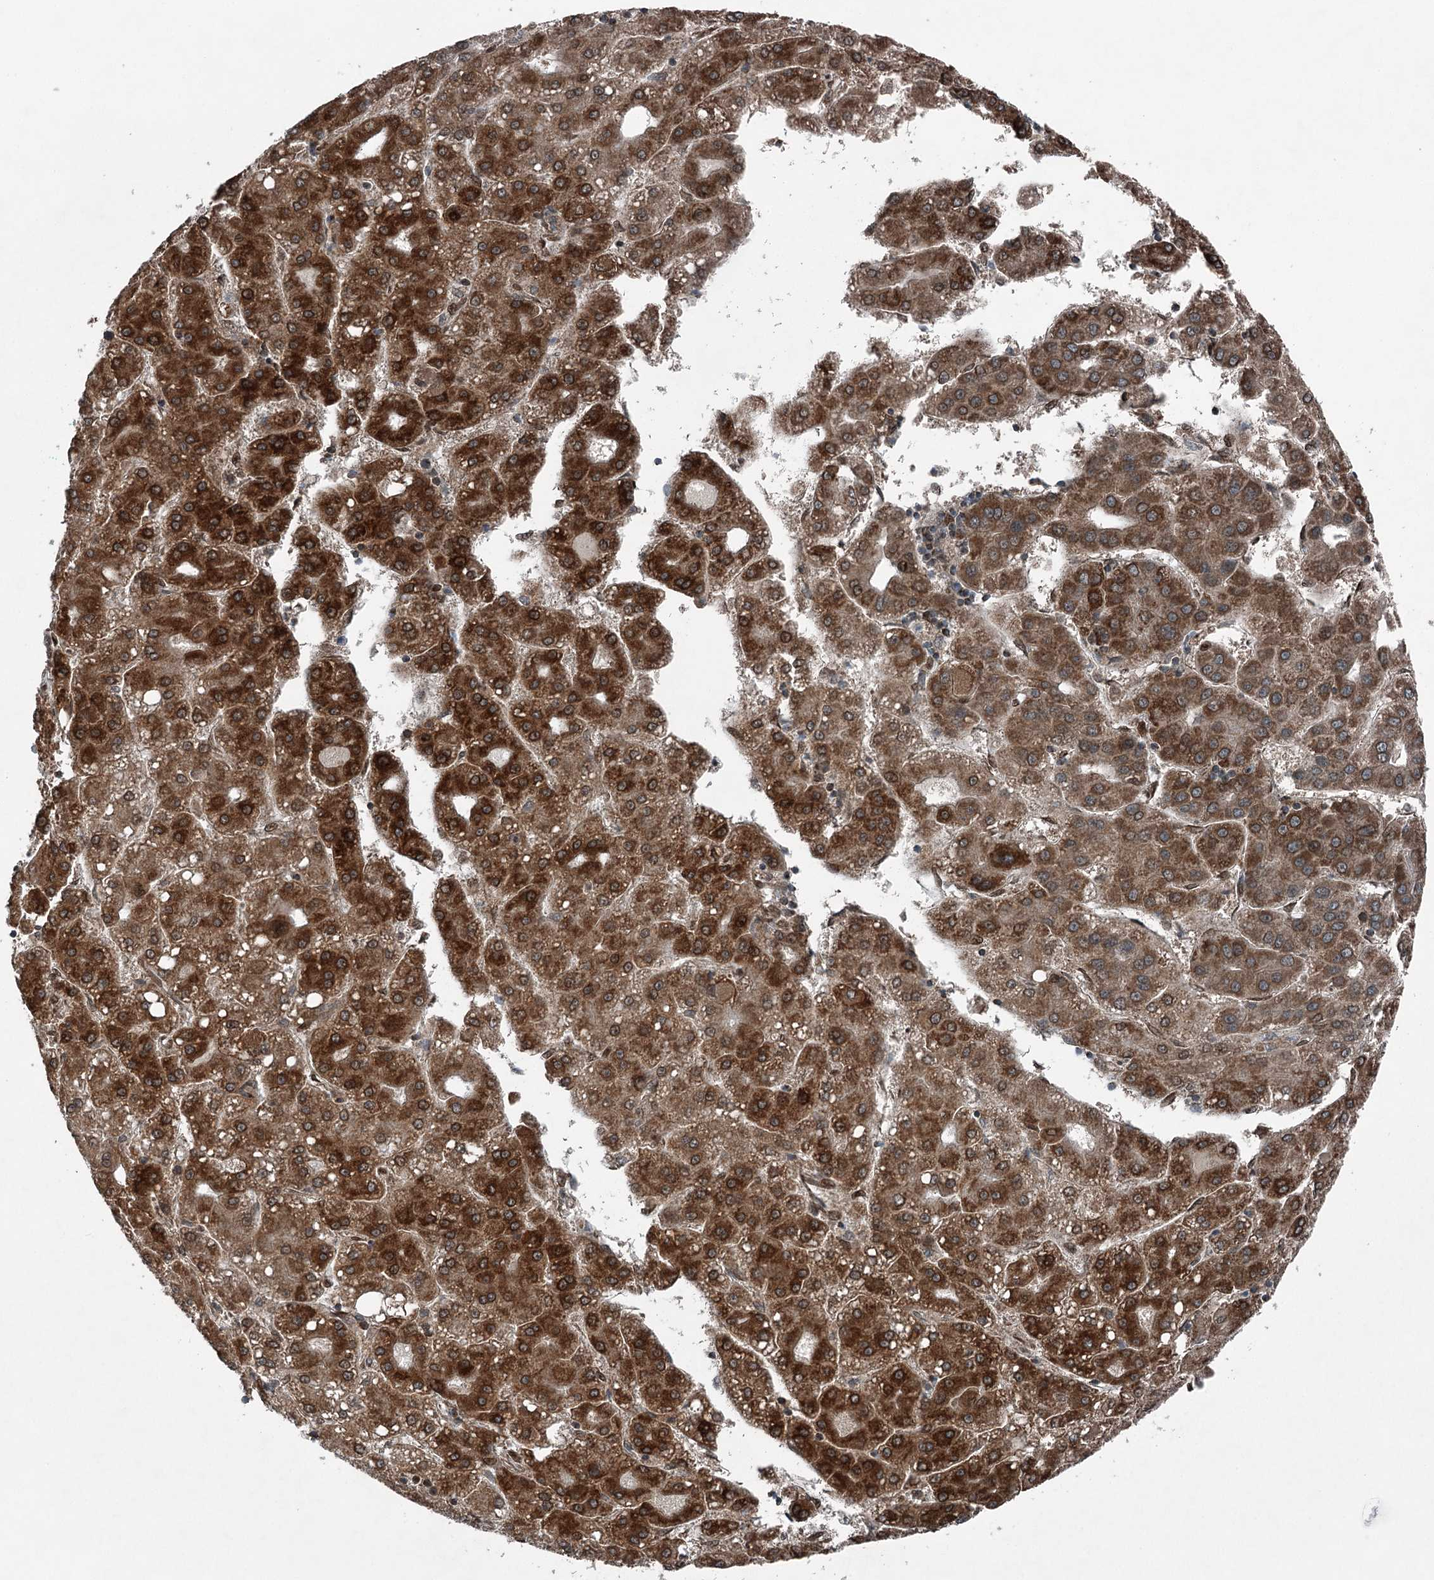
{"staining": {"intensity": "strong", "quantity": ">75%", "location": "cytoplasmic/membranous"}, "tissue": "liver cancer", "cell_type": "Tumor cells", "image_type": "cancer", "snomed": [{"axis": "morphology", "description": "Carcinoma, Hepatocellular, NOS"}, {"axis": "topography", "description": "Liver"}], "caption": "The micrograph exhibits immunohistochemical staining of liver cancer. There is strong cytoplasmic/membranous positivity is seen in about >75% of tumor cells. Using DAB (3,3'-diaminobenzidine) (brown) and hematoxylin (blue) stains, captured at high magnification using brightfield microscopy.", "gene": "BCKDHA", "patient": {"sex": "male", "age": 65}}